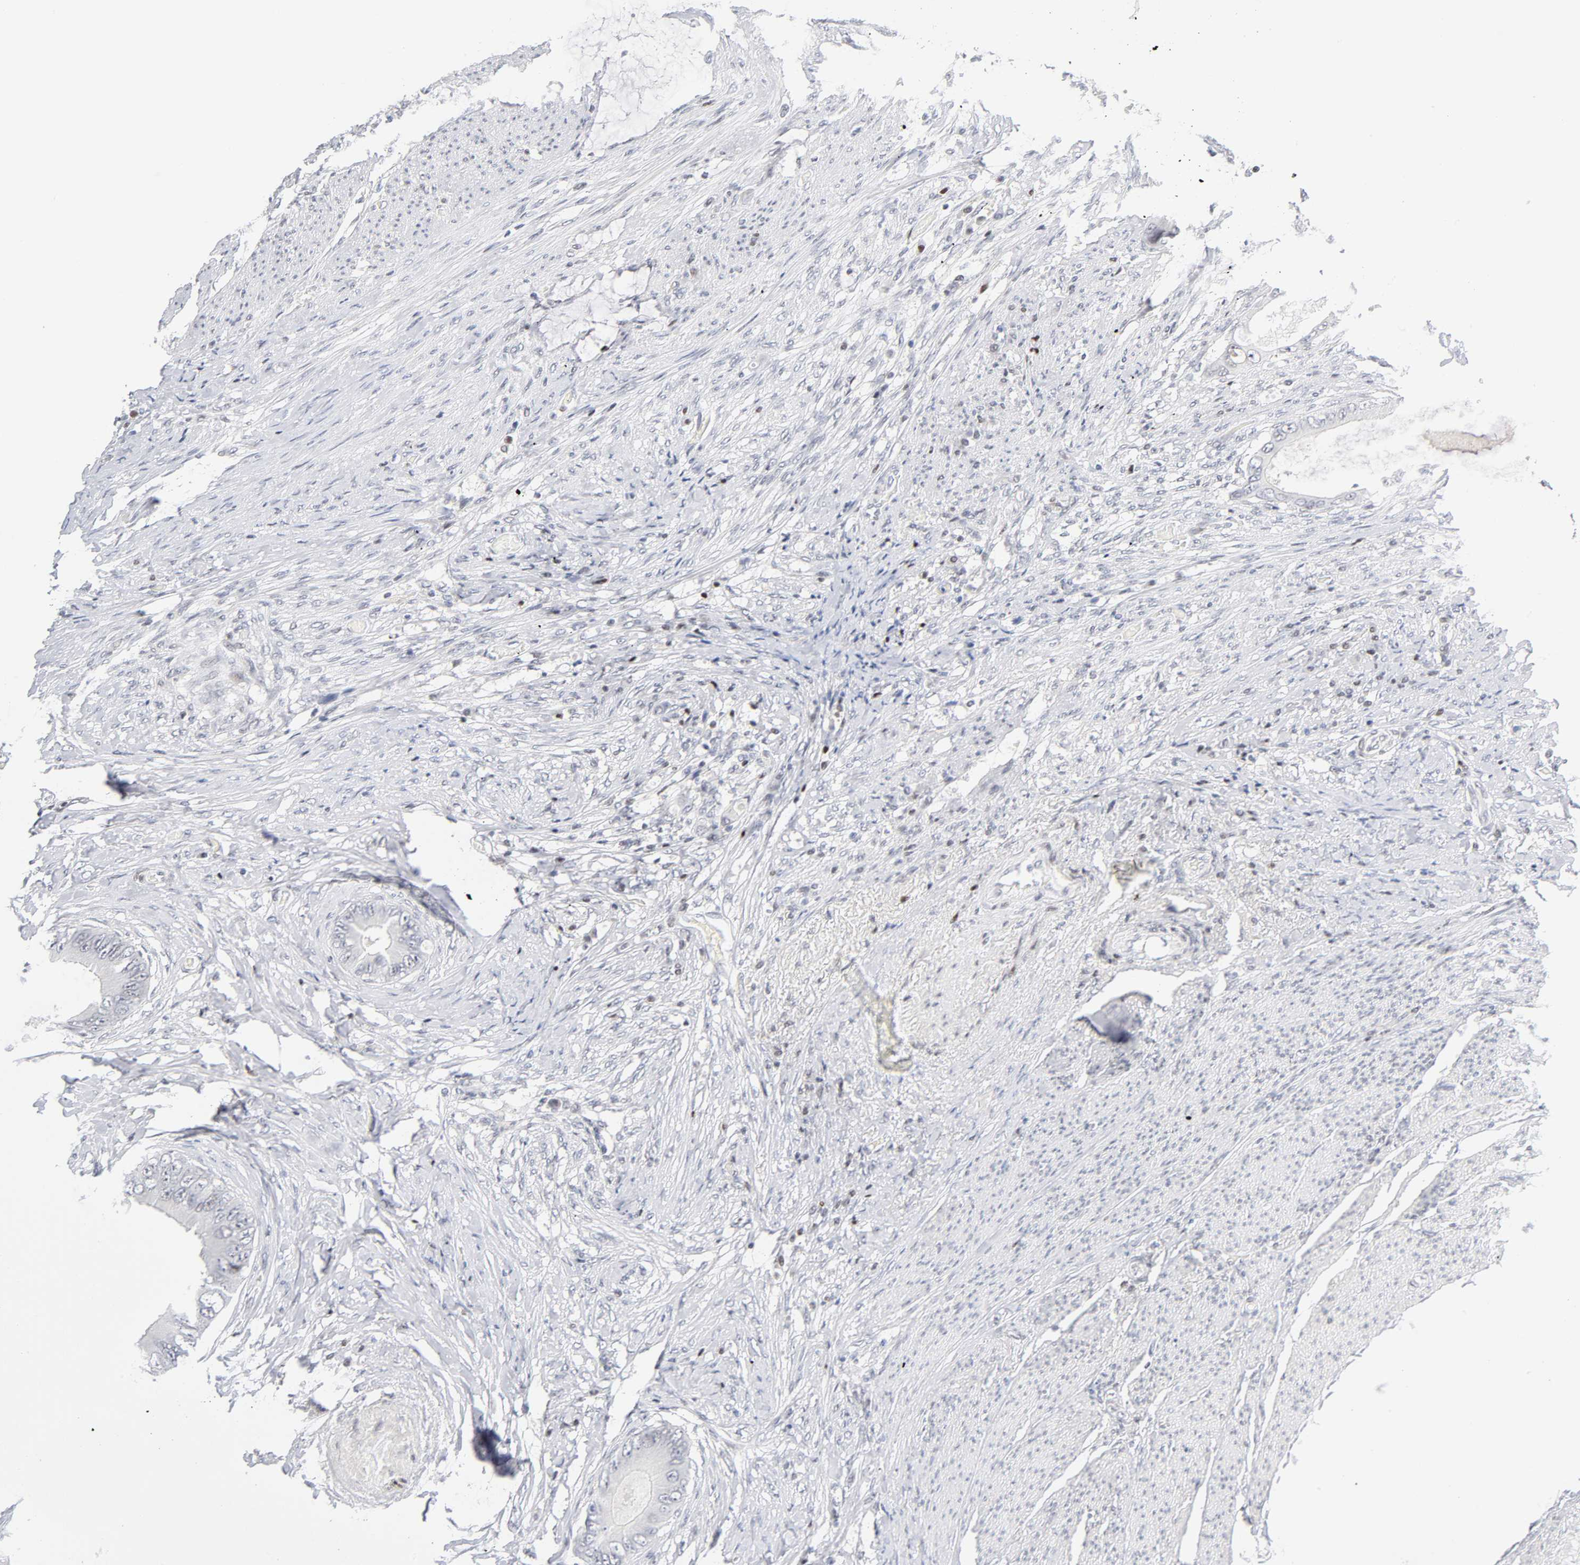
{"staining": {"intensity": "negative", "quantity": "none", "location": "none"}, "tissue": "colorectal cancer", "cell_type": "Tumor cells", "image_type": "cancer", "snomed": [{"axis": "morphology", "description": "Normal tissue, NOS"}, {"axis": "morphology", "description": "Adenocarcinoma, NOS"}, {"axis": "topography", "description": "Rectum"}, {"axis": "topography", "description": "Peripheral nerve tissue"}], "caption": "The photomicrograph demonstrates no significant staining in tumor cells of adenocarcinoma (colorectal).", "gene": "SP3", "patient": {"sex": "female", "age": 77}}